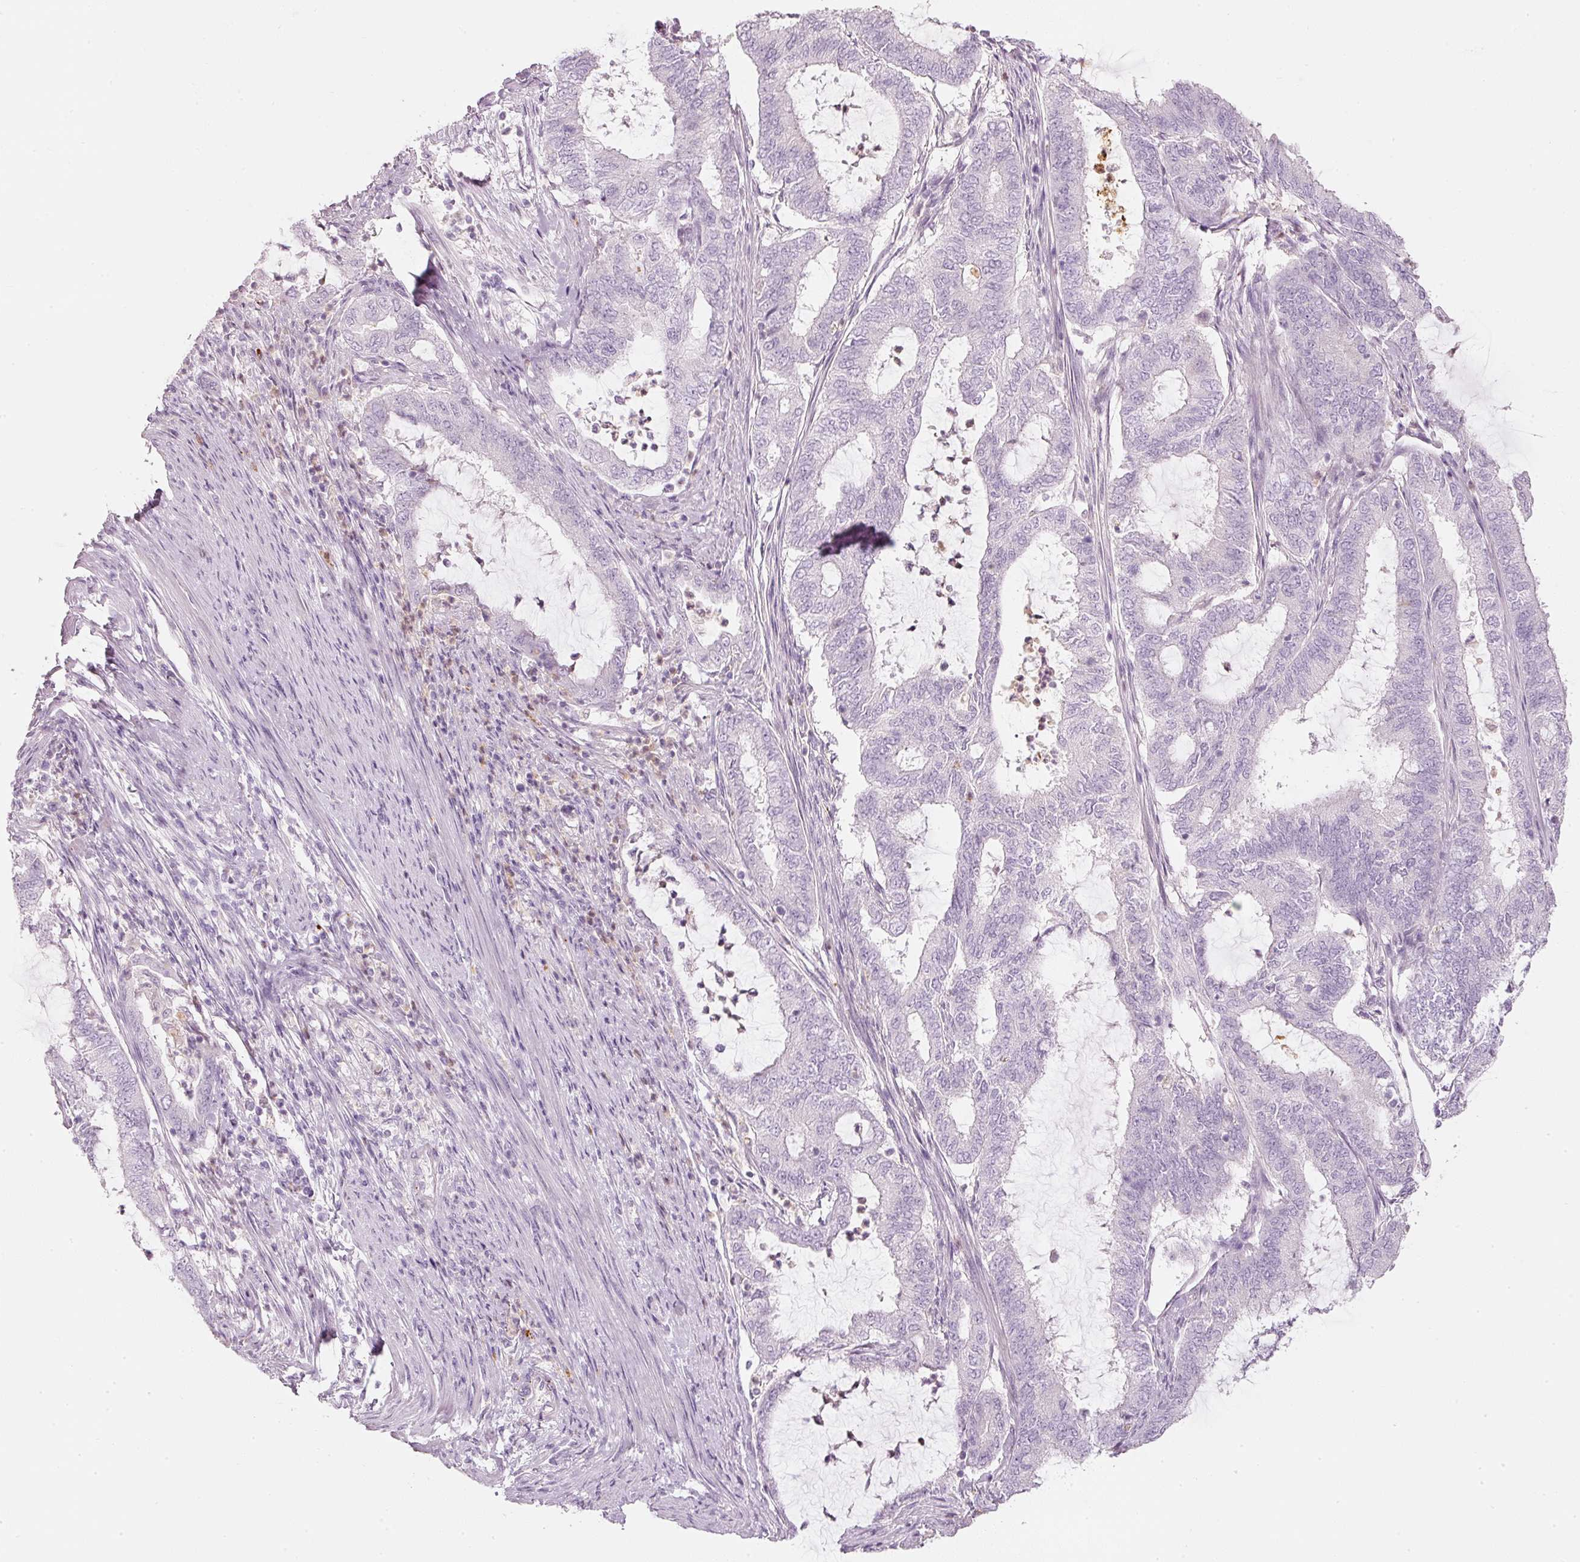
{"staining": {"intensity": "negative", "quantity": "none", "location": "none"}, "tissue": "endometrial cancer", "cell_type": "Tumor cells", "image_type": "cancer", "snomed": [{"axis": "morphology", "description": "Adenocarcinoma, NOS"}, {"axis": "topography", "description": "Endometrium"}], "caption": "Immunohistochemical staining of human endometrial cancer (adenocarcinoma) demonstrates no significant staining in tumor cells. (DAB IHC visualized using brightfield microscopy, high magnification).", "gene": "LECT2", "patient": {"sex": "female", "age": 51}}